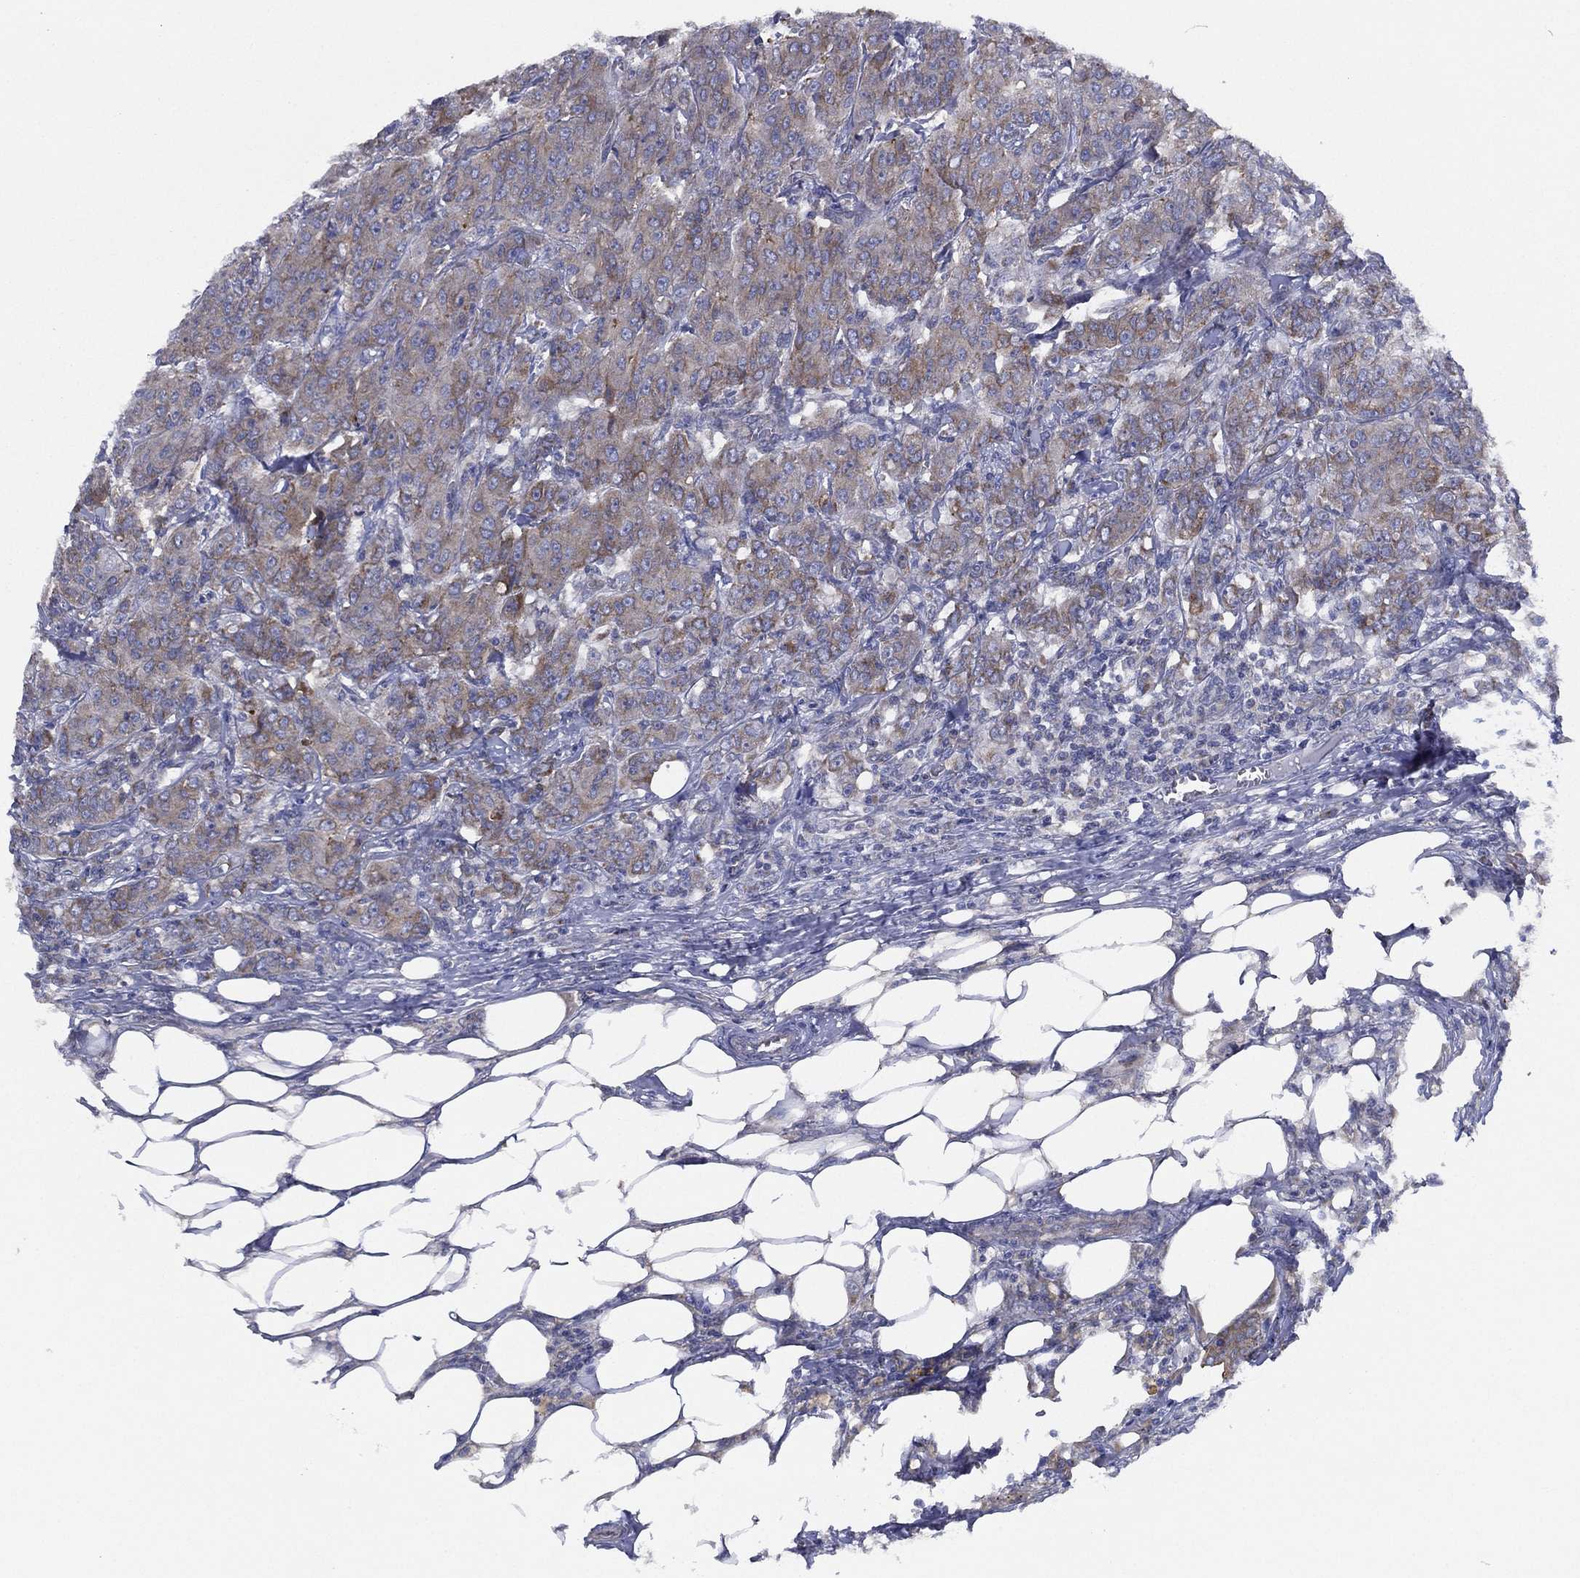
{"staining": {"intensity": "moderate", "quantity": "<25%", "location": "cytoplasmic/membranous"}, "tissue": "breast cancer", "cell_type": "Tumor cells", "image_type": "cancer", "snomed": [{"axis": "morphology", "description": "Duct carcinoma"}, {"axis": "topography", "description": "Breast"}], "caption": "Immunohistochemical staining of invasive ductal carcinoma (breast) exhibits moderate cytoplasmic/membranous protein staining in about <25% of tumor cells. The protein is stained brown, and the nuclei are stained in blue (DAB IHC with brightfield microscopy, high magnification).", "gene": "ZNF223", "patient": {"sex": "female", "age": 43}}